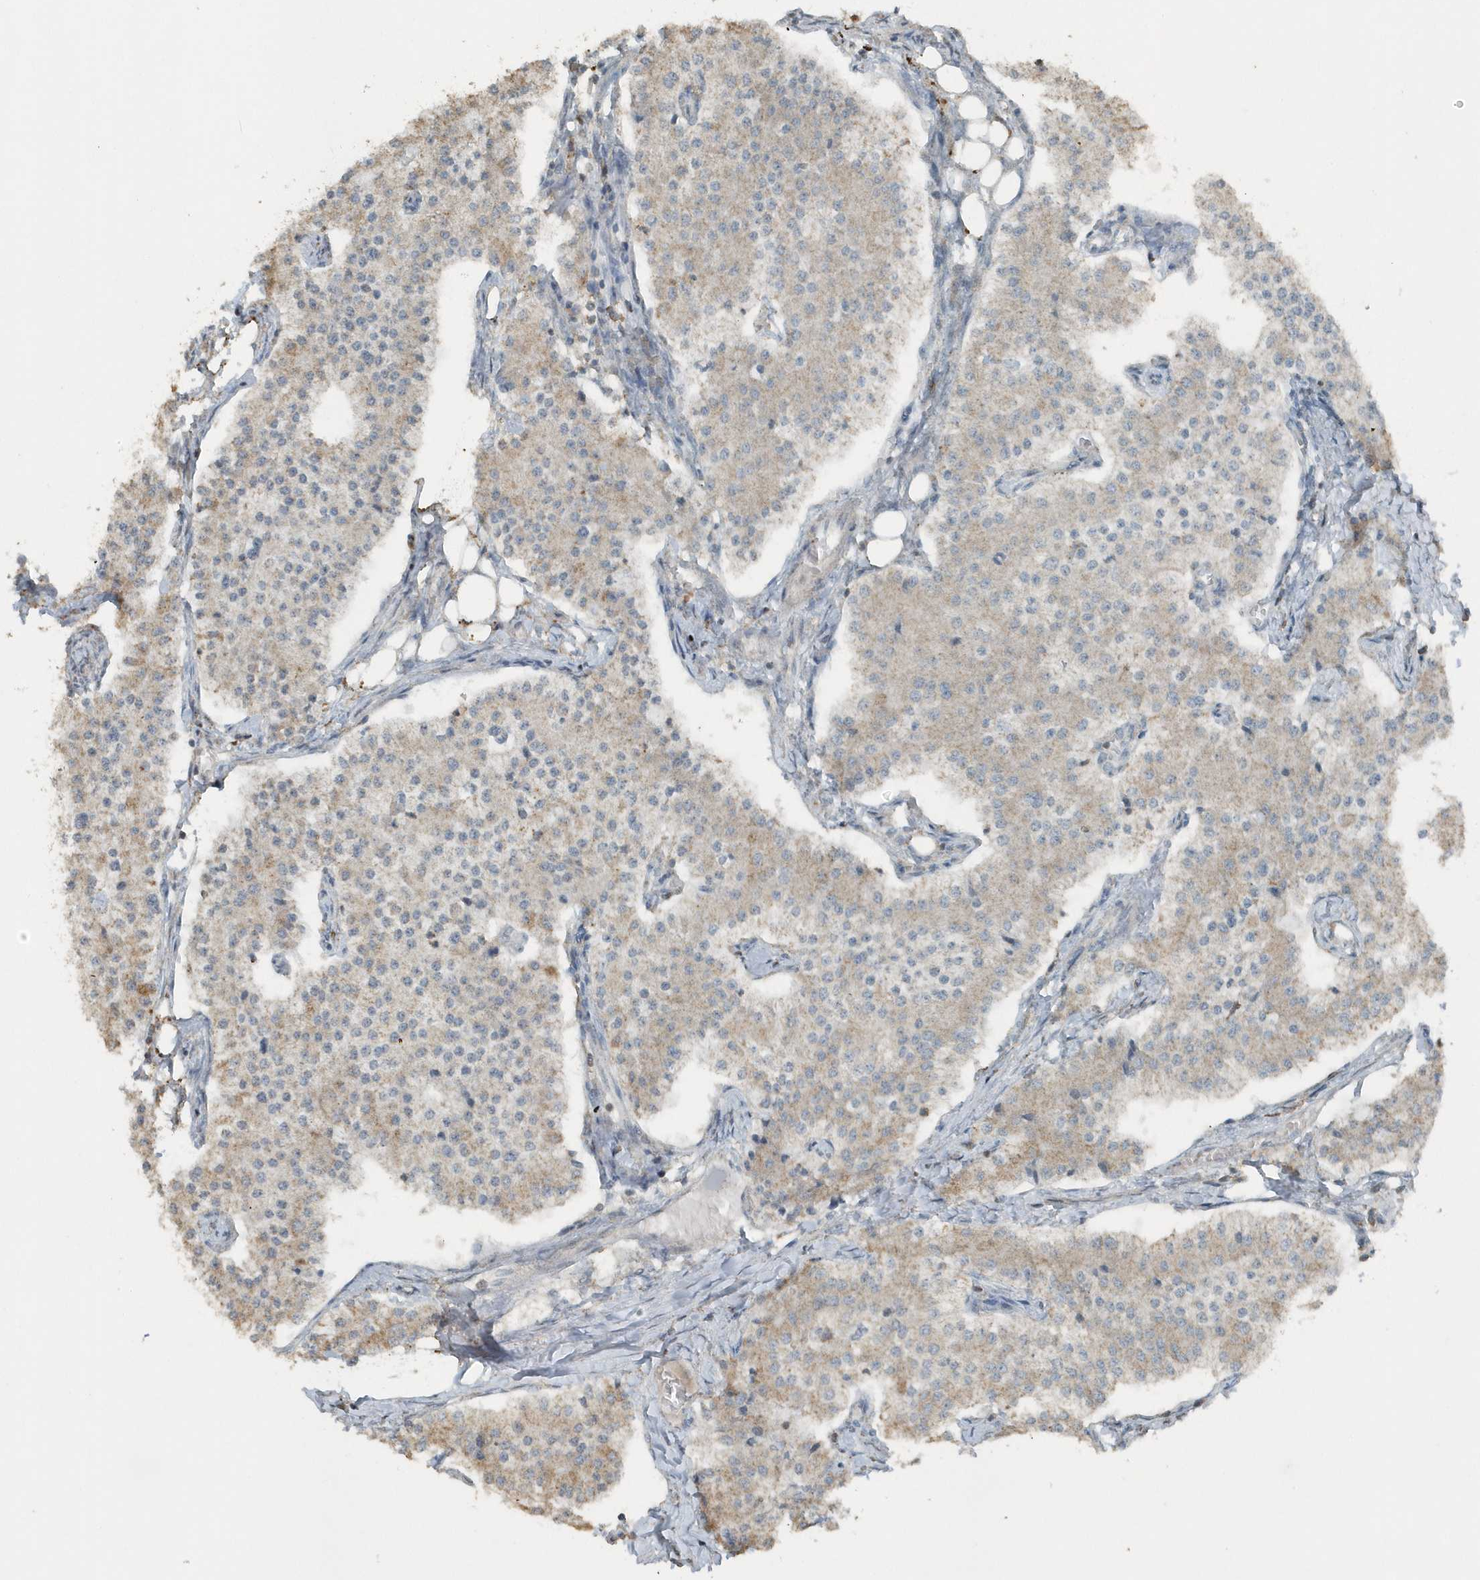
{"staining": {"intensity": "weak", "quantity": "25%-75%", "location": "cytoplasmic/membranous"}, "tissue": "carcinoid", "cell_type": "Tumor cells", "image_type": "cancer", "snomed": [{"axis": "morphology", "description": "Carcinoid, malignant, NOS"}, {"axis": "topography", "description": "Colon"}], "caption": "Immunohistochemical staining of human malignant carcinoid reveals low levels of weak cytoplasmic/membranous staining in approximately 25%-75% of tumor cells.", "gene": "ACTC1", "patient": {"sex": "female", "age": 52}}